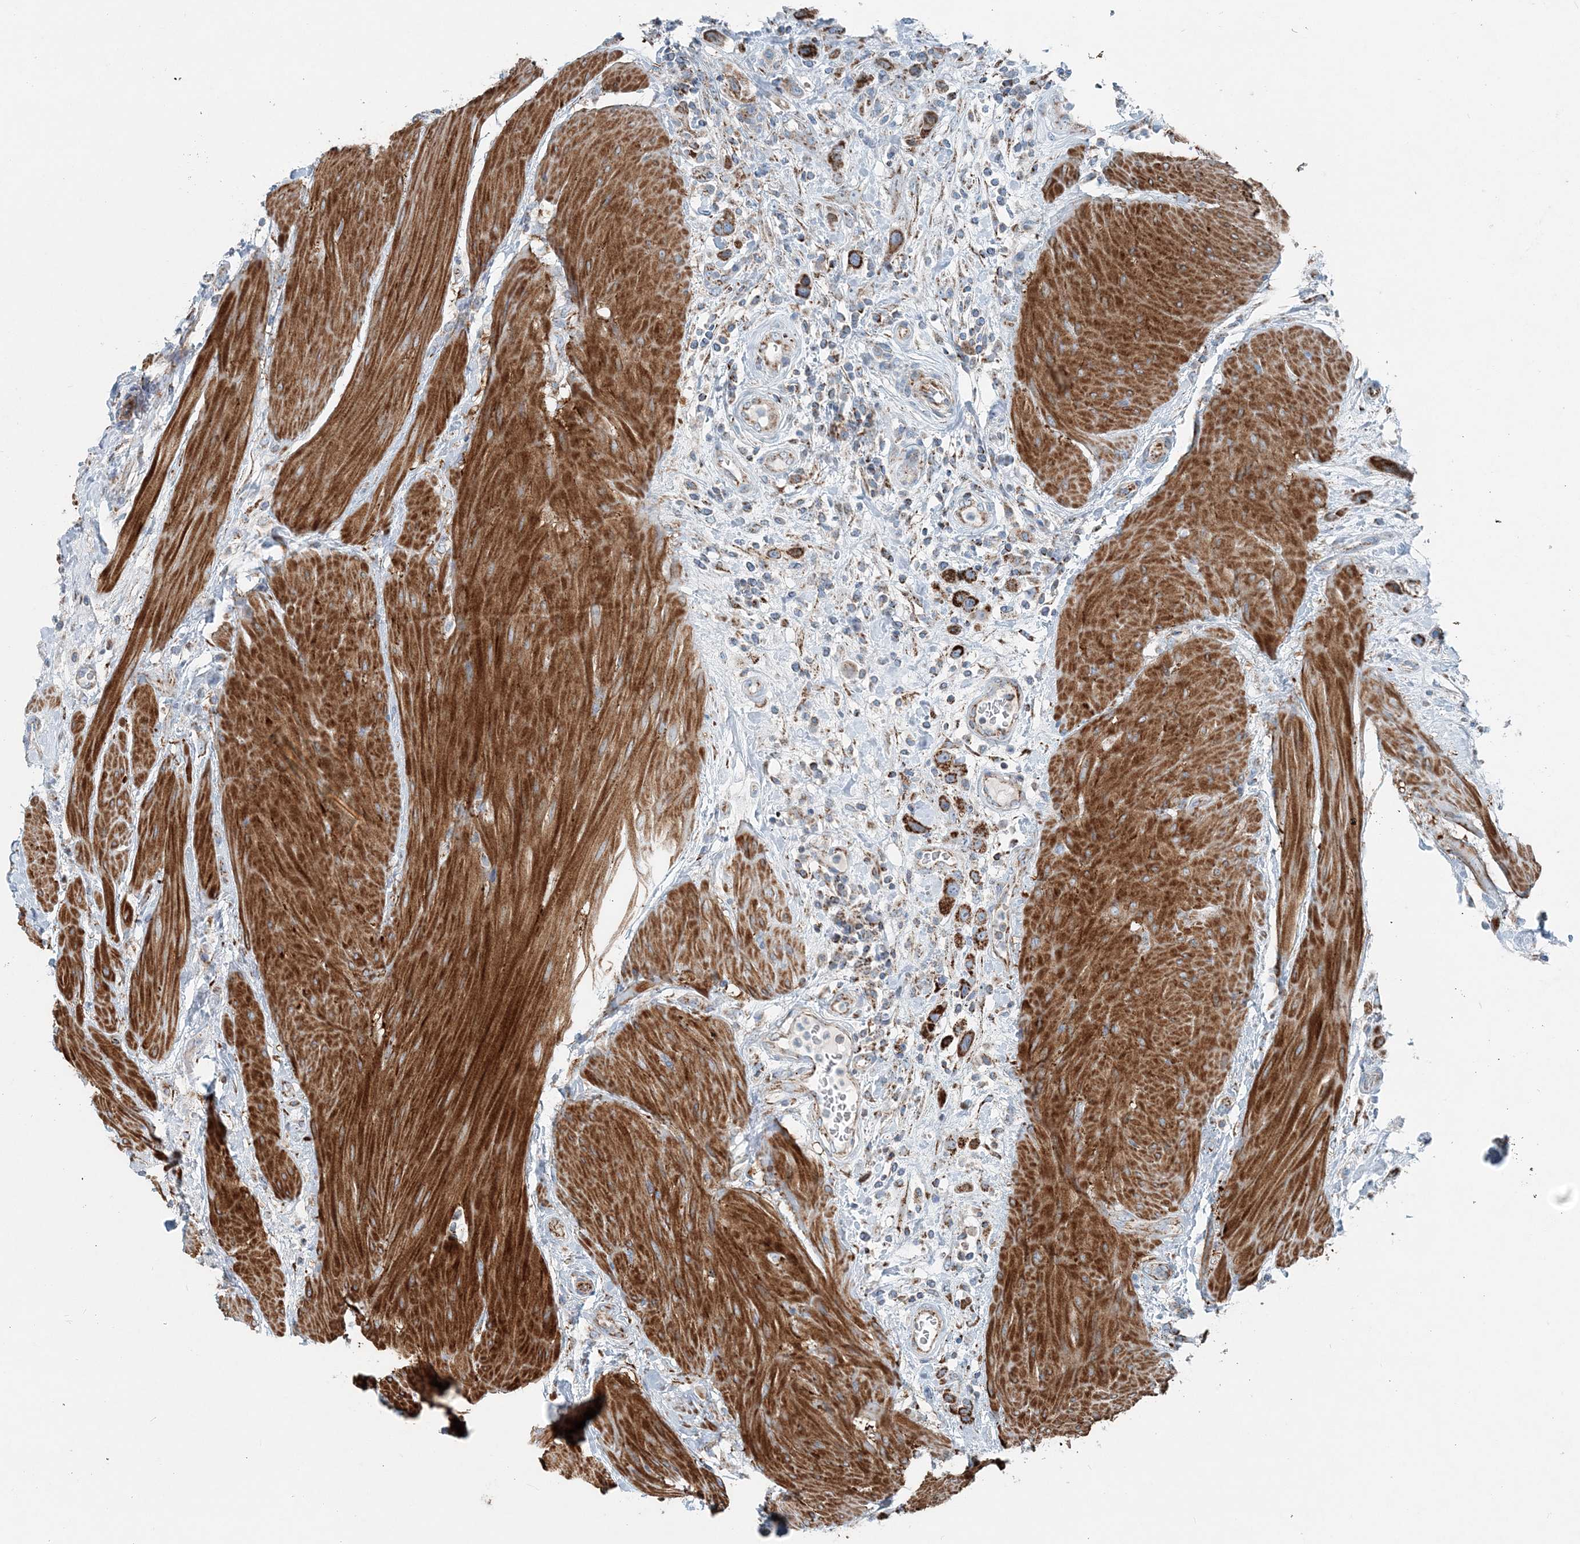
{"staining": {"intensity": "strong", "quantity": ">75%", "location": "cytoplasmic/membranous"}, "tissue": "urothelial cancer", "cell_type": "Tumor cells", "image_type": "cancer", "snomed": [{"axis": "morphology", "description": "Urothelial carcinoma, High grade"}, {"axis": "topography", "description": "Urinary bladder"}], "caption": "The photomicrograph demonstrates staining of urothelial cancer, revealing strong cytoplasmic/membranous protein staining (brown color) within tumor cells.", "gene": "INTU", "patient": {"sex": "male", "age": 50}}